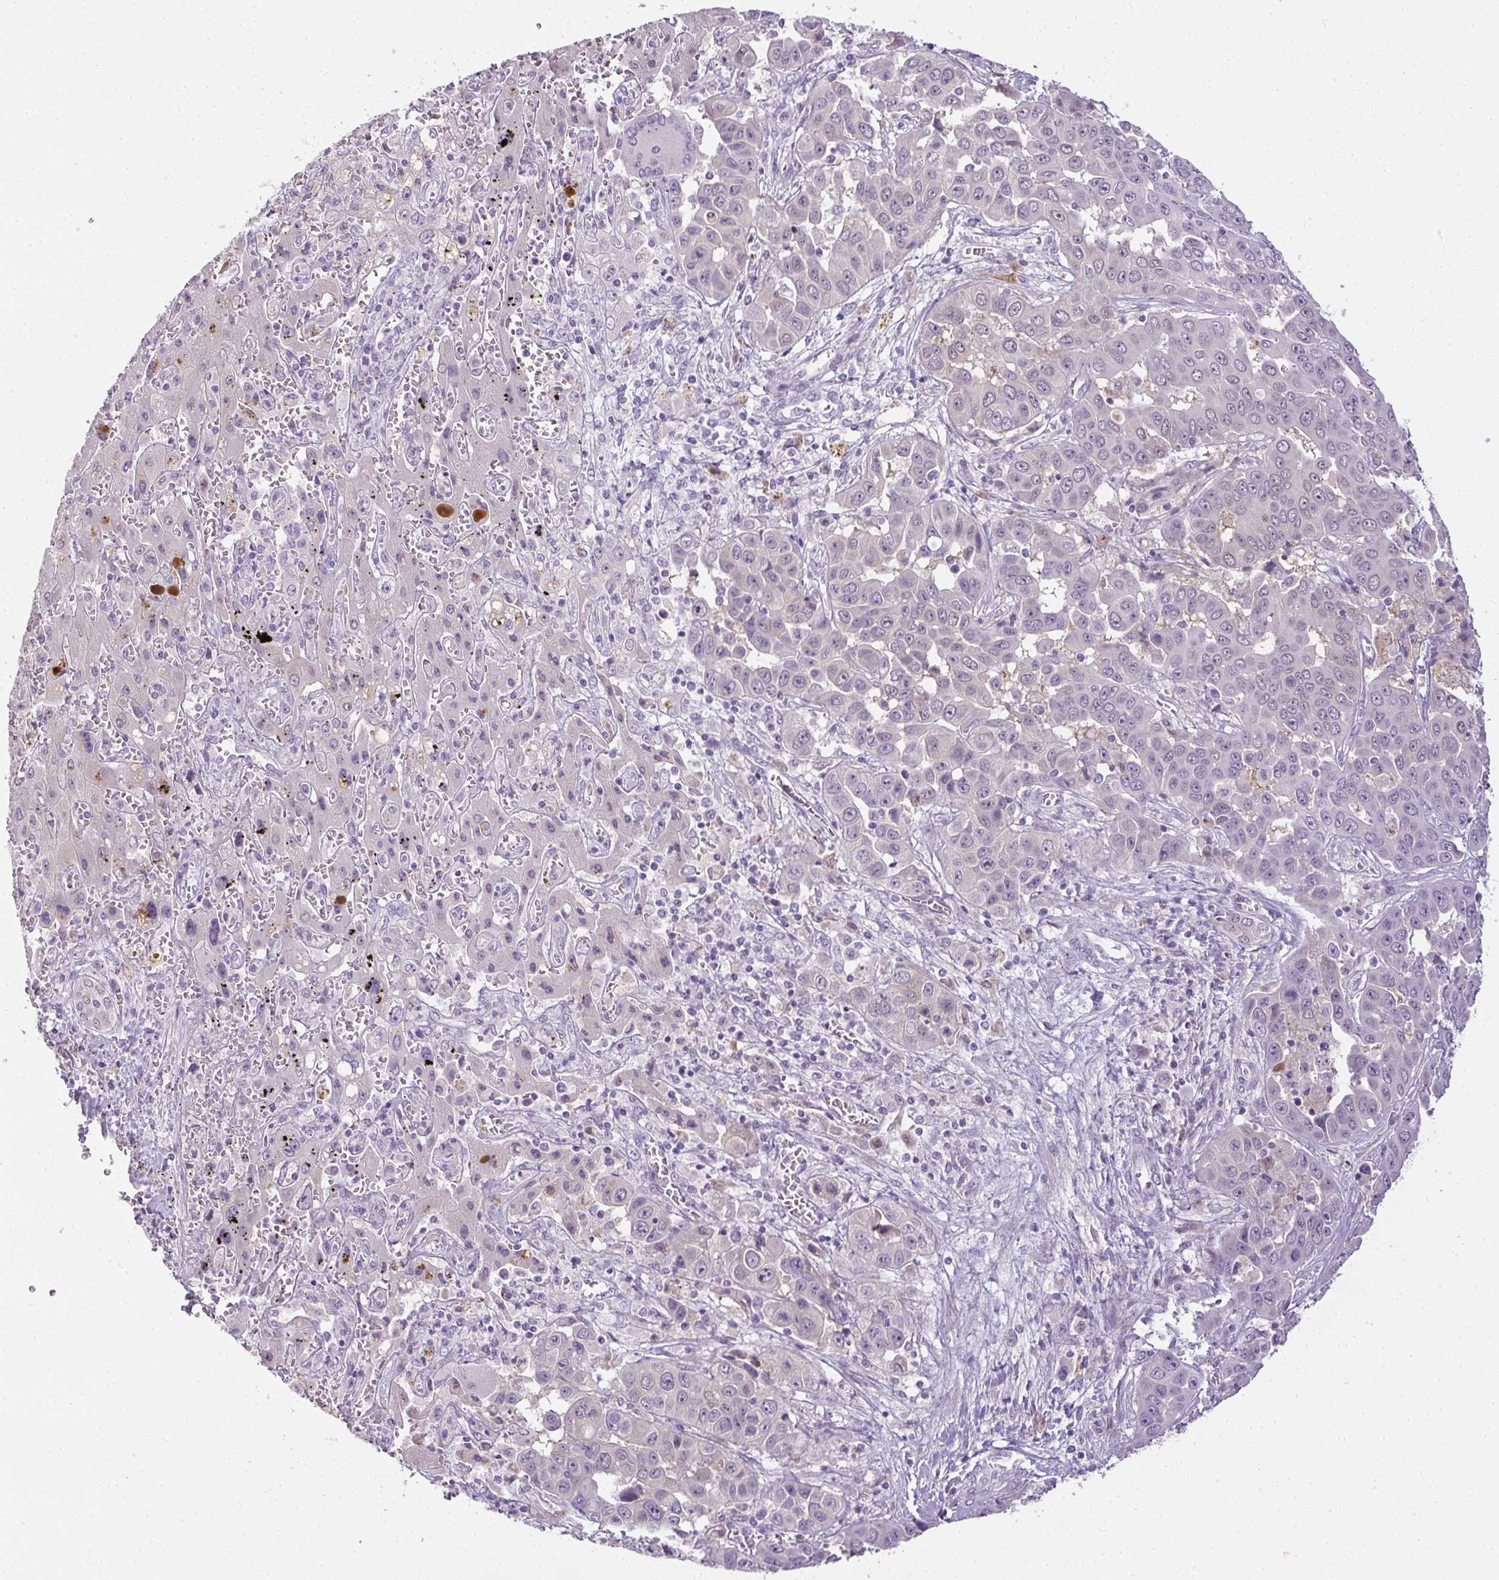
{"staining": {"intensity": "negative", "quantity": "none", "location": "none"}, "tissue": "liver cancer", "cell_type": "Tumor cells", "image_type": "cancer", "snomed": [{"axis": "morphology", "description": "Cholangiocarcinoma"}, {"axis": "topography", "description": "Liver"}], "caption": "The photomicrograph exhibits no significant positivity in tumor cells of cholangiocarcinoma (liver).", "gene": "CMPK1", "patient": {"sex": "female", "age": 52}}